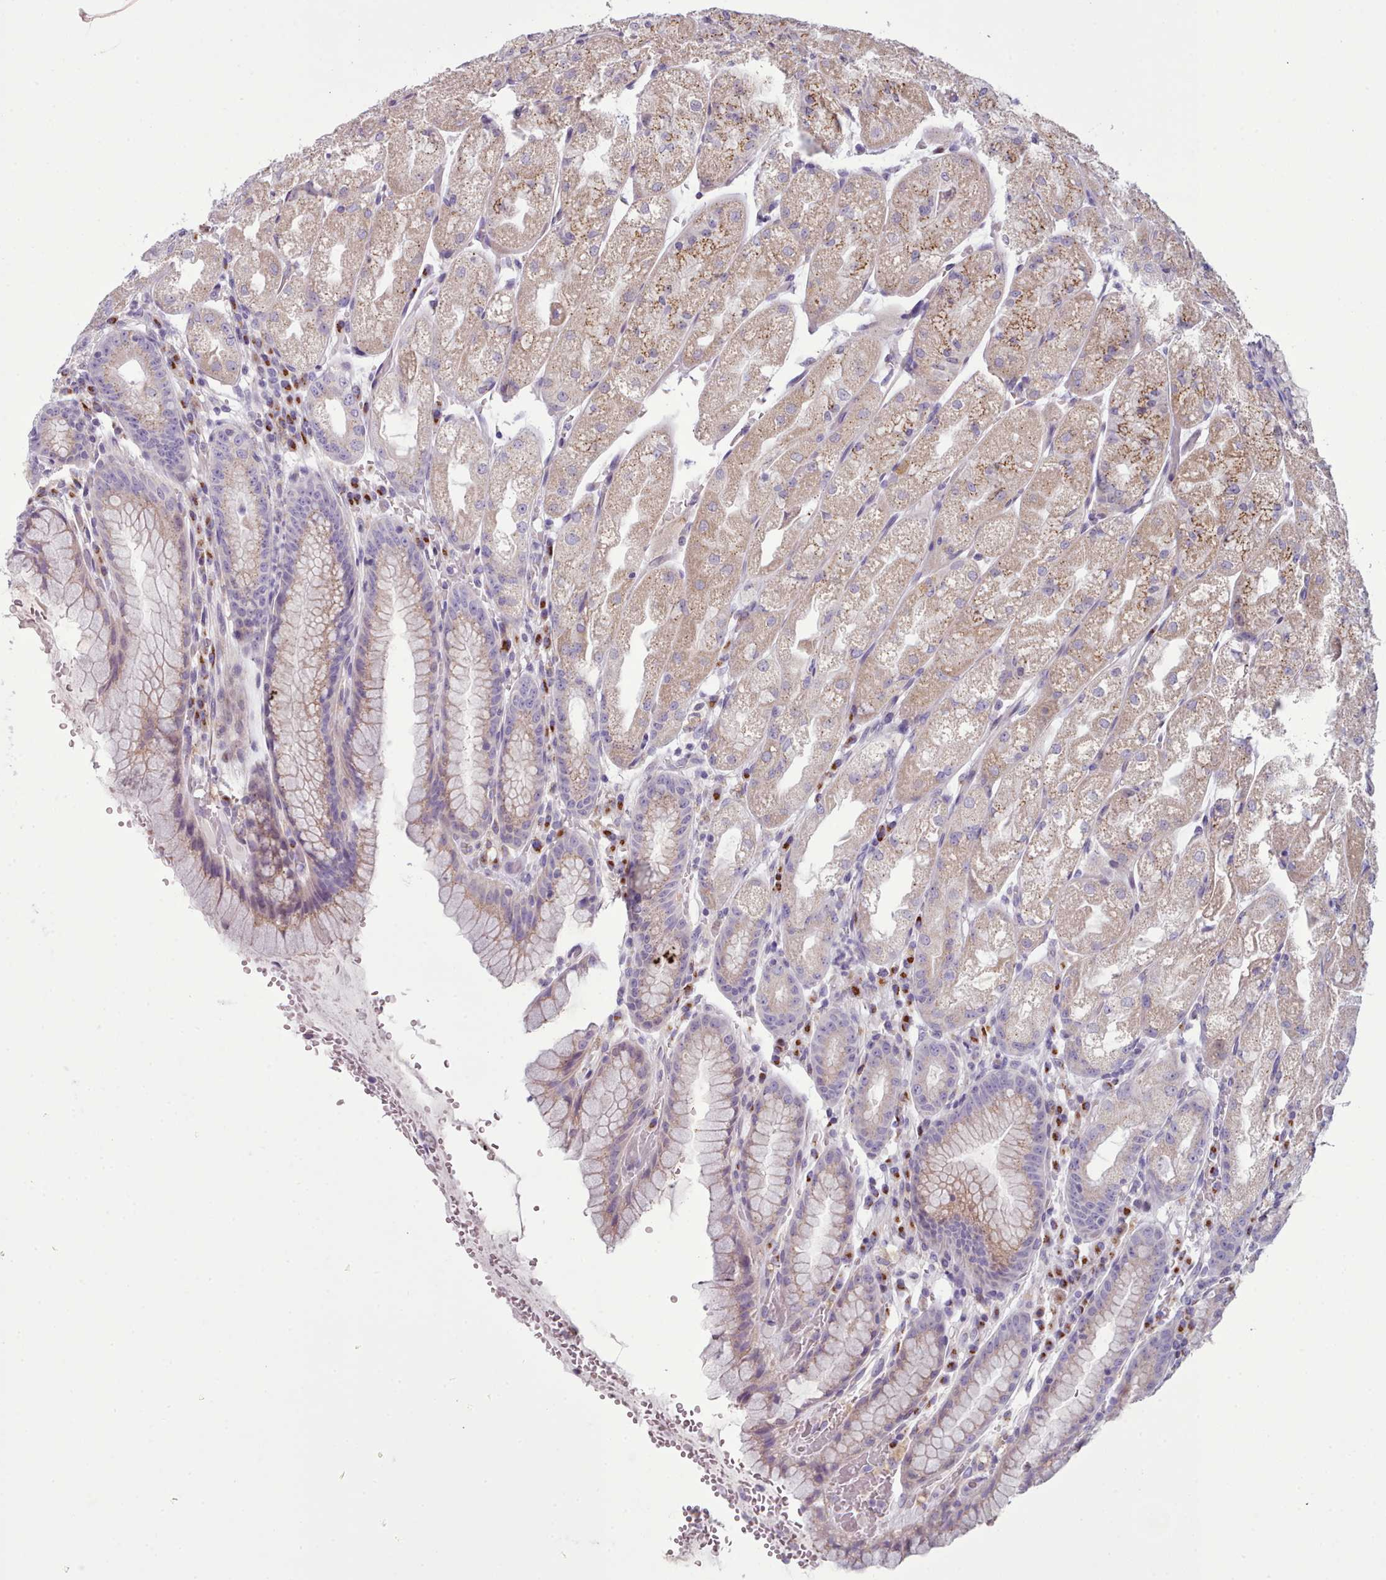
{"staining": {"intensity": "moderate", "quantity": "25%-75%", "location": "cytoplasmic/membranous"}, "tissue": "stomach", "cell_type": "Glandular cells", "image_type": "normal", "snomed": [{"axis": "morphology", "description": "Normal tissue, NOS"}, {"axis": "topography", "description": "Stomach, upper"}], "caption": "Stomach was stained to show a protein in brown. There is medium levels of moderate cytoplasmic/membranous staining in about 25%-75% of glandular cells. The protein is shown in brown color, while the nuclei are stained blue.", "gene": "MYRFL", "patient": {"sex": "male", "age": 52}}